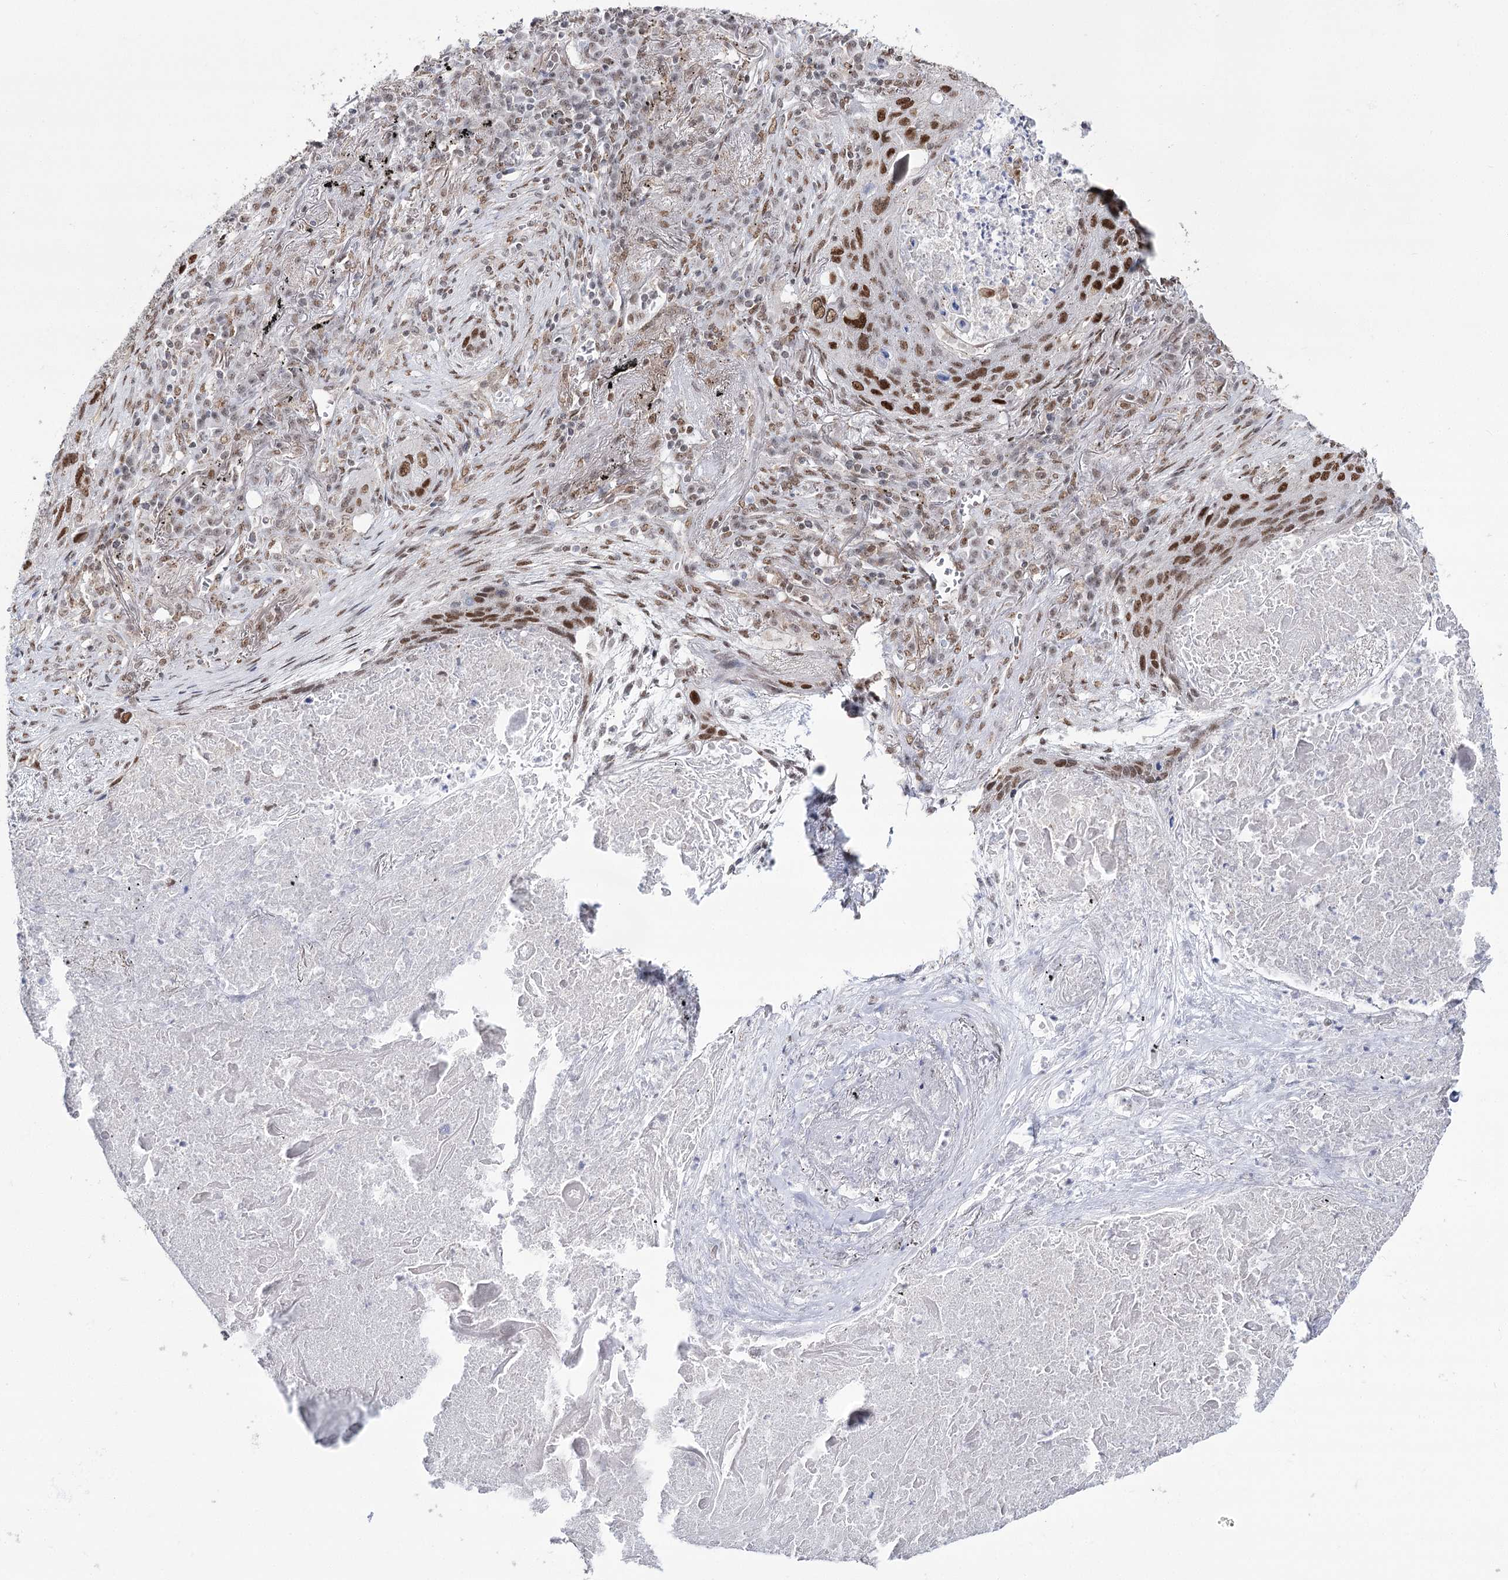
{"staining": {"intensity": "strong", "quantity": ">75%", "location": "nuclear"}, "tissue": "lung cancer", "cell_type": "Tumor cells", "image_type": "cancer", "snomed": [{"axis": "morphology", "description": "Squamous cell carcinoma, NOS"}, {"axis": "topography", "description": "Lung"}], "caption": "Lung cancer stained with DAB immunohistochemistry demonstrates high levels of strong nuclear expression in approximately >75% of tumor cells.", "gene": "VGLL4", "patient": {"sex": "female", "age": 63}}